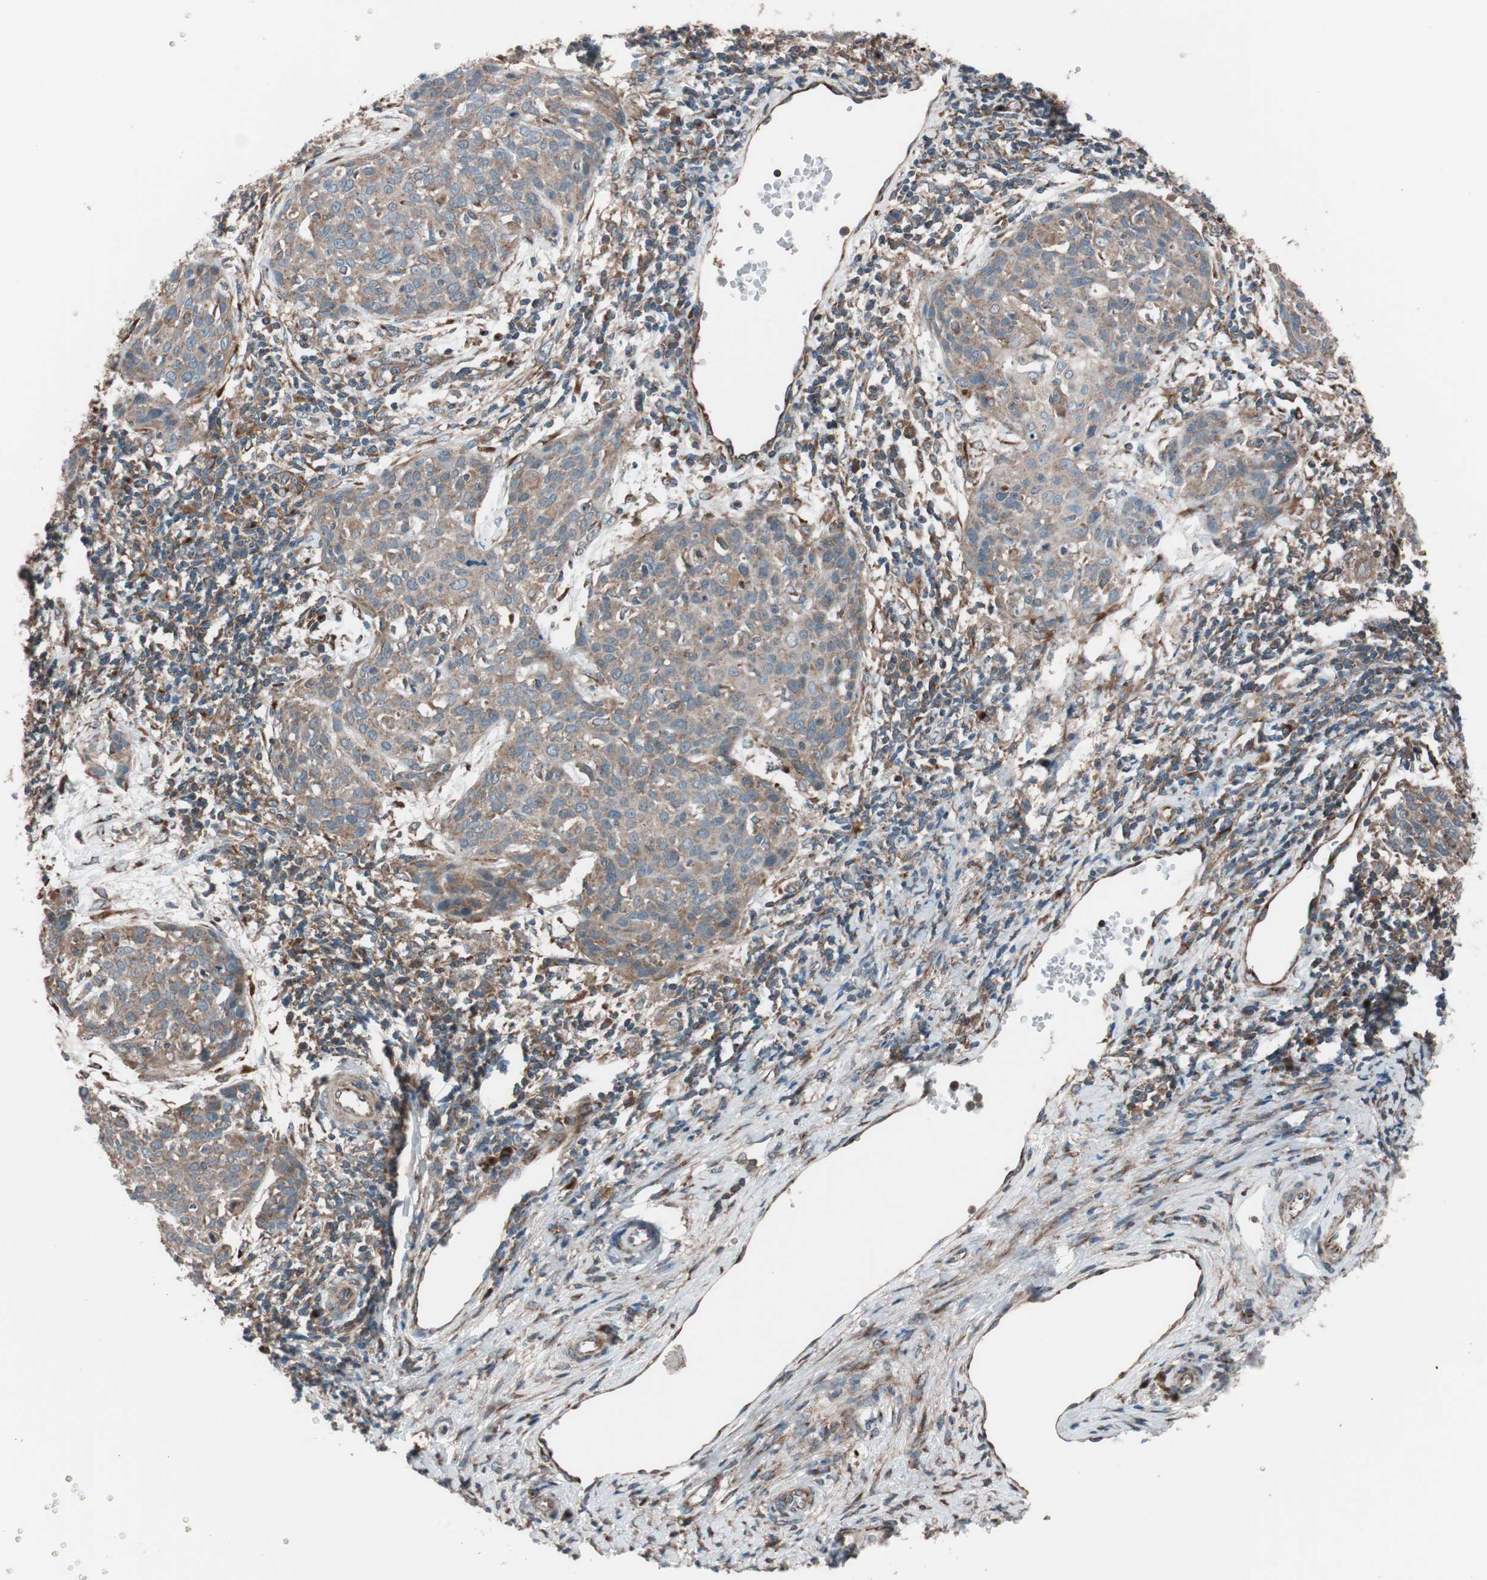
{"staining": {"intensity": "moderate", "quantity": ">75%", "location": "cytoplasmic/membranous"}, "tissue": "cervical cancer", "cell_type": "Tumor cells", "image_type": "cancer", "snomed": [{"axis": "morphology", "description": "Squamous cell carcinoma, NOS"}, {"axis": "topography", "description": "Cervix"}], "caption": "DAB immunohistochemical staining of human cervical cancer exhibits moderate cytoplasmic/membranous protein positivity in approximately >75% of tumor cells.", "gene": "SEC31A", "patient": {"sex": "female", "age": 38}}